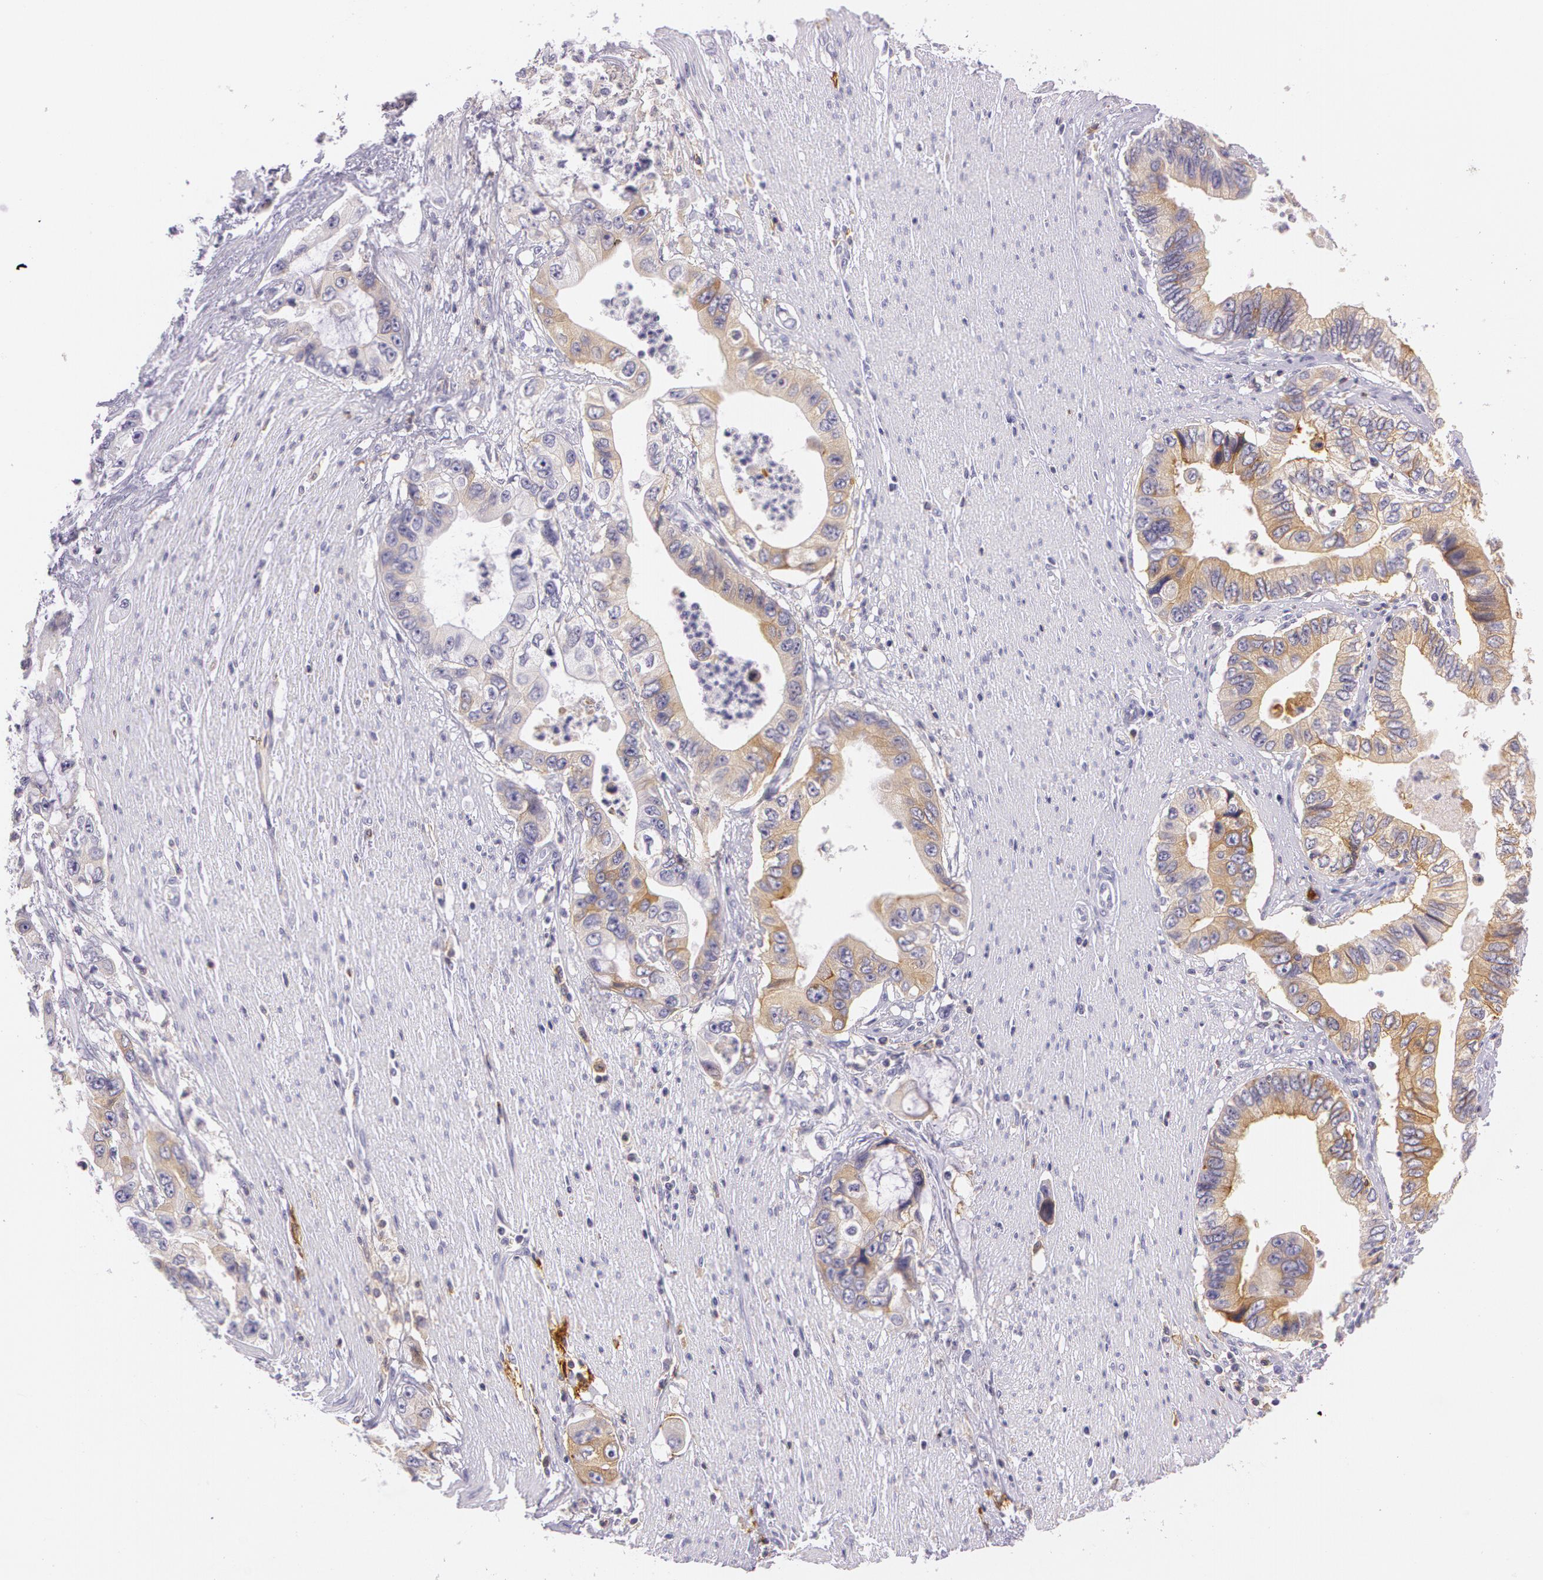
{"staining": {"intensity": "weak", "quantity": ">75%", "location": "cytoplasmic/membranous"}, "tissue": "pancreatic cancer", "cell_type": "Tumor cells", "image_type": "cancer", "snomed": [{"axis": "morphology", "description": "Adenocarcinoma, NOS"}, {"axis": "topography", "description": "Pancreas"}, {"axis": "topography", "description": "Stomach, upper"}], "caption": "Weak cytoplasmic/membranous positivity for a protein is appreciated in about >75% of tumor cells of pancreatic adenocarcinoma using IHC.", "gene": "LY75", "patient": {"sex": "male", "age": 77}}